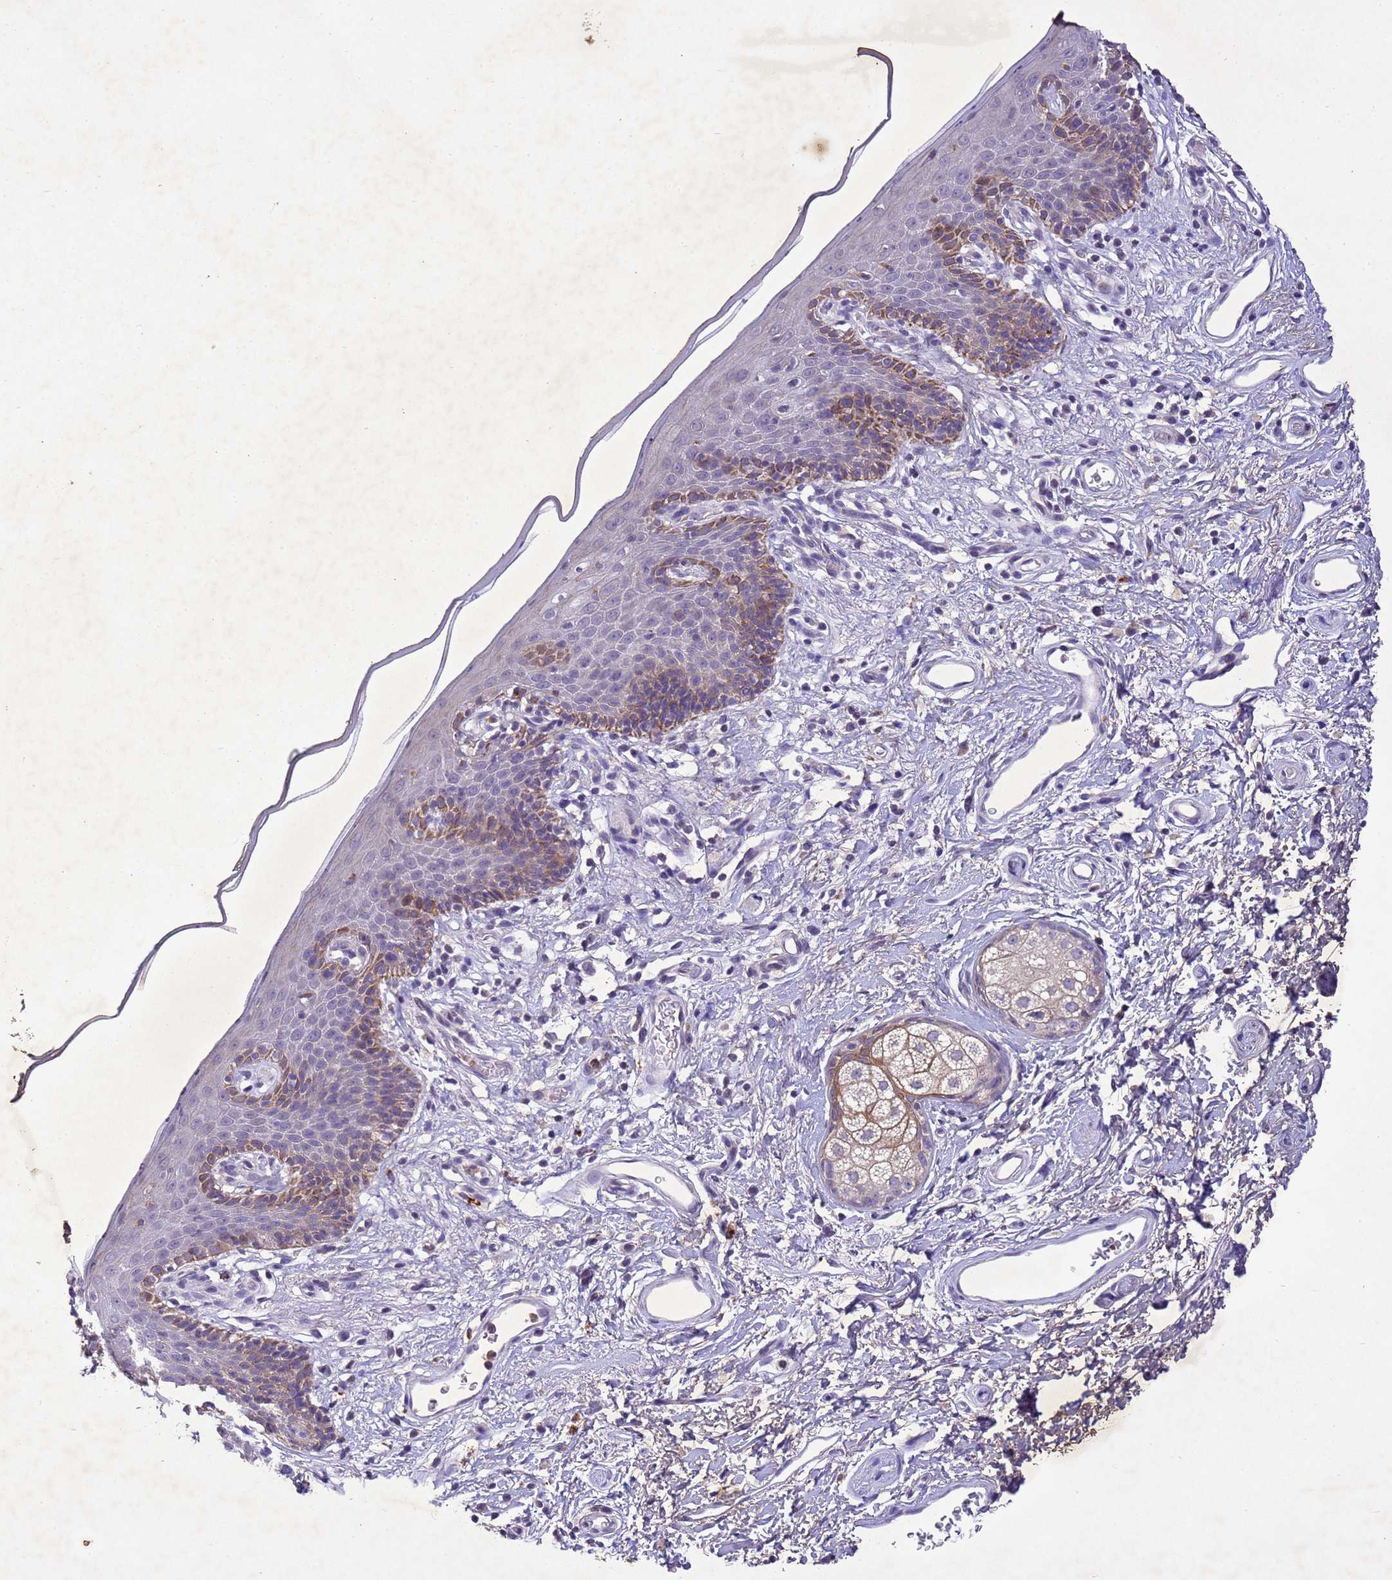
{"staining": {"intensity": "moderate", "quantity": "25%-75%", "location": "cytoplasmic/membranous"}, "tissue": "skin", "cell_type": "Epidermal cells", "image_type": "normal", "snomed": [{"axis": "morphology", "description": "Normal tissue, NOS"}, {"axis": "topography", "description": "Vulva"}], "caption": "Skin stained with immunohistochemistry exhibits moderate cytoplasmic/membranous expression in approximately 25%-75% of epidermal cells.", "gene": "NLRP11", "patient": {"sex": "female", "age": 66}}